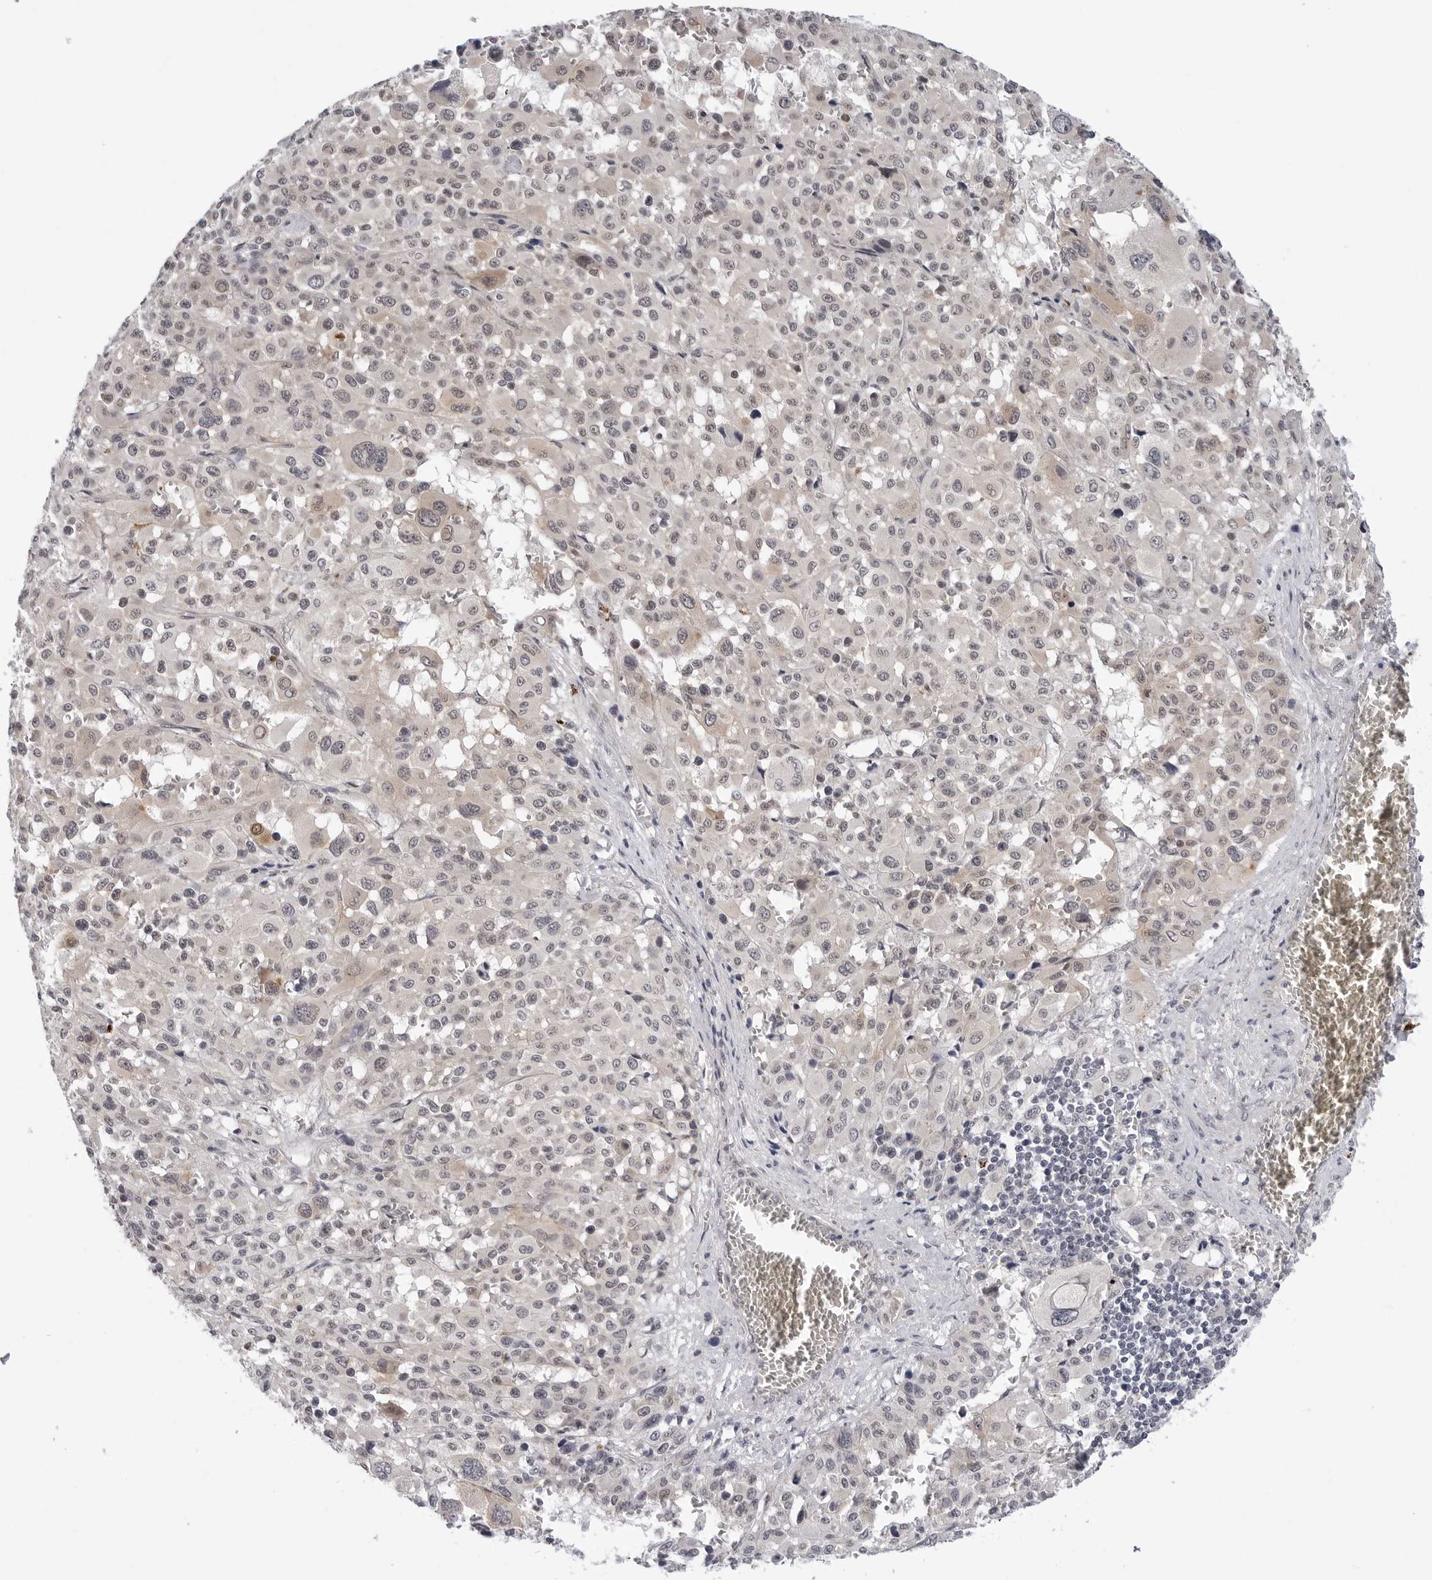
{"staining": {"intensity": "negative", "quantity": "none", "location": "none"}, "tissue": "melanoma", "cell_type": "Tumor cells", "image_type": "cancer", "snomed": [{"axis": "morphology", "description": "Malignant melanoma, Metastatic site"}, {"axis": "topography", "description": "Skin"}], "caption": "Tumor cells are negative for protein expression in human melanoma.", "gene": "KIAA1614", "patient": {"sex": "female", "age": 74}}